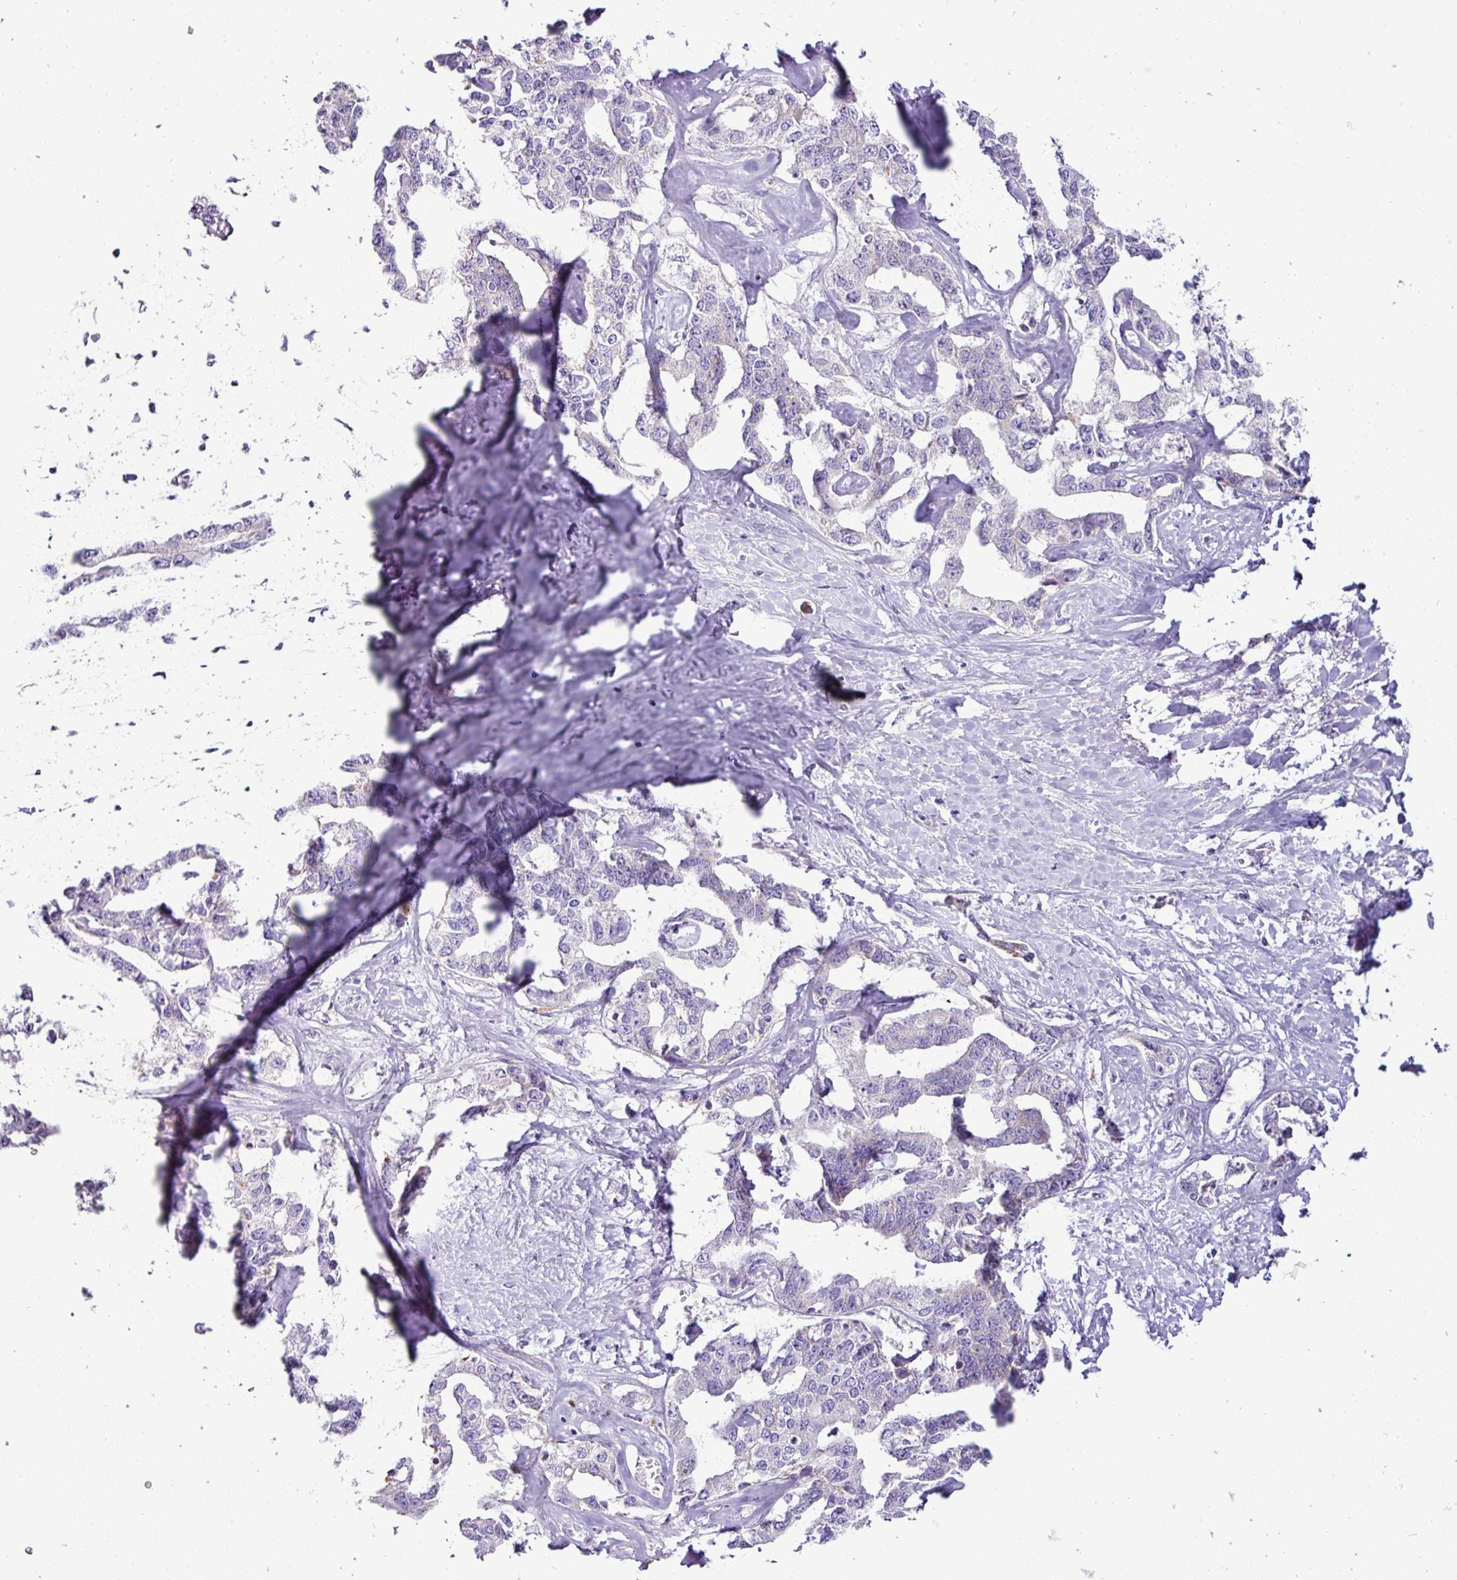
{"staining": {"intensity": "negative", "quantity": "none", "location": "none"}, "tissue": "liver cancer", "cell_type": "Tumor cells", "image_type": "cancer", "snomed": [{"axis": "morphology", "description": "Cholangiocarcinoma"}, {"axis": "topography", "description": "Liver"}], "caption": "The image reveals no staining of tumor cells in liver cancer (cholangiocarcinoma). The staining is performed using DAB brown chromogen with nuclei counter-stained in using hematoxylin.", "gene": "PGAP4", "patient": {"sex": "male", "age": 59}}